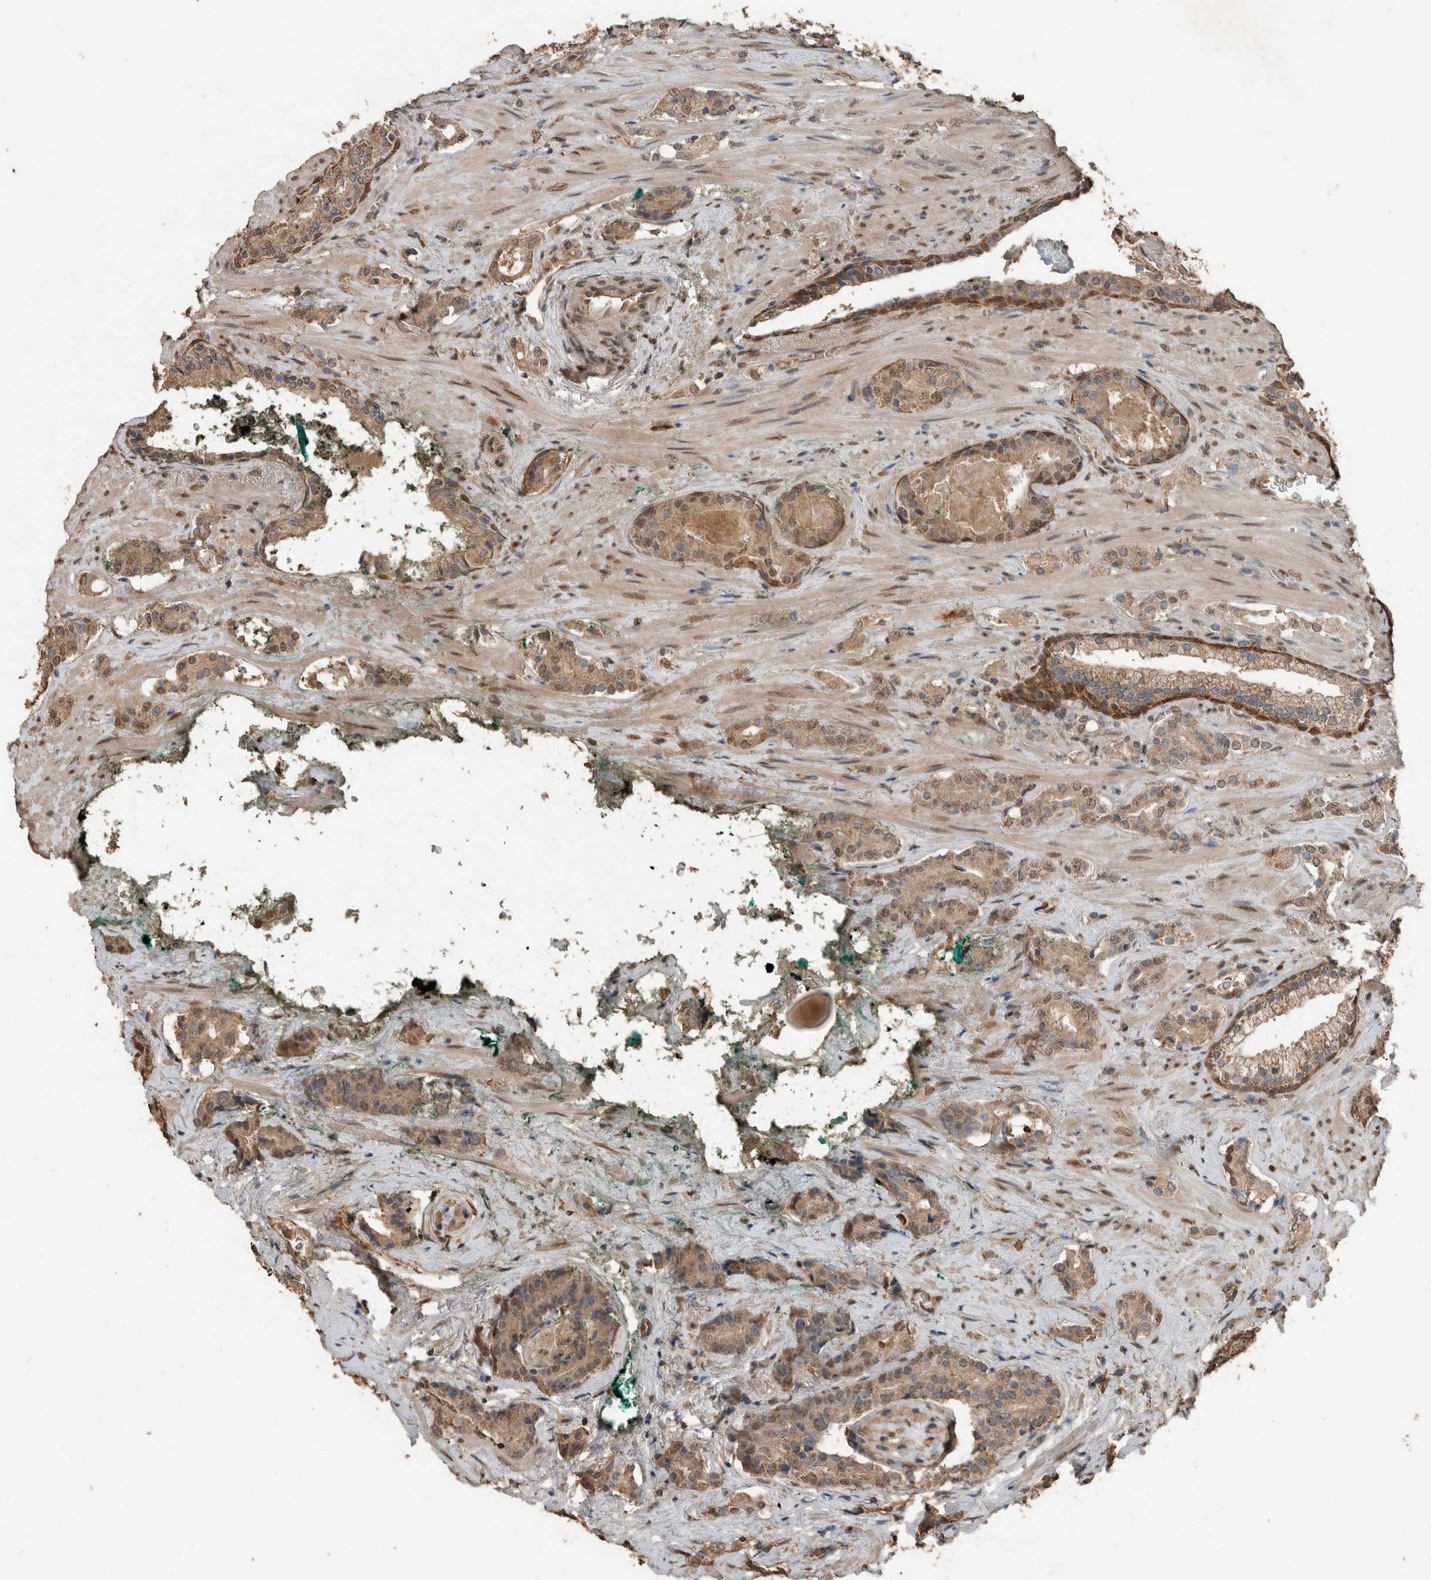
{"staining": {"intensity": "moderate", "quantity": ">75%", "location": "cytoplasmic/membranous,nuclear"}, "tissue": "prostate cancer", "cell_type": "Tumor cells", "image_type": "cancer", "snomed": [{"axis": "morphology", "description": "Adenocarcinoma, High grade"}, {"axis": "topography", "description": "Prostate"}], "caption": "Immunohistochemical staining of prostate cancer reveals moderate cytoplasmic/membranous and nuclear protein positivity in about >75% of tumor cells.", "gene": "BLZF1", "patient": {"sex": "male", "age": 71}}